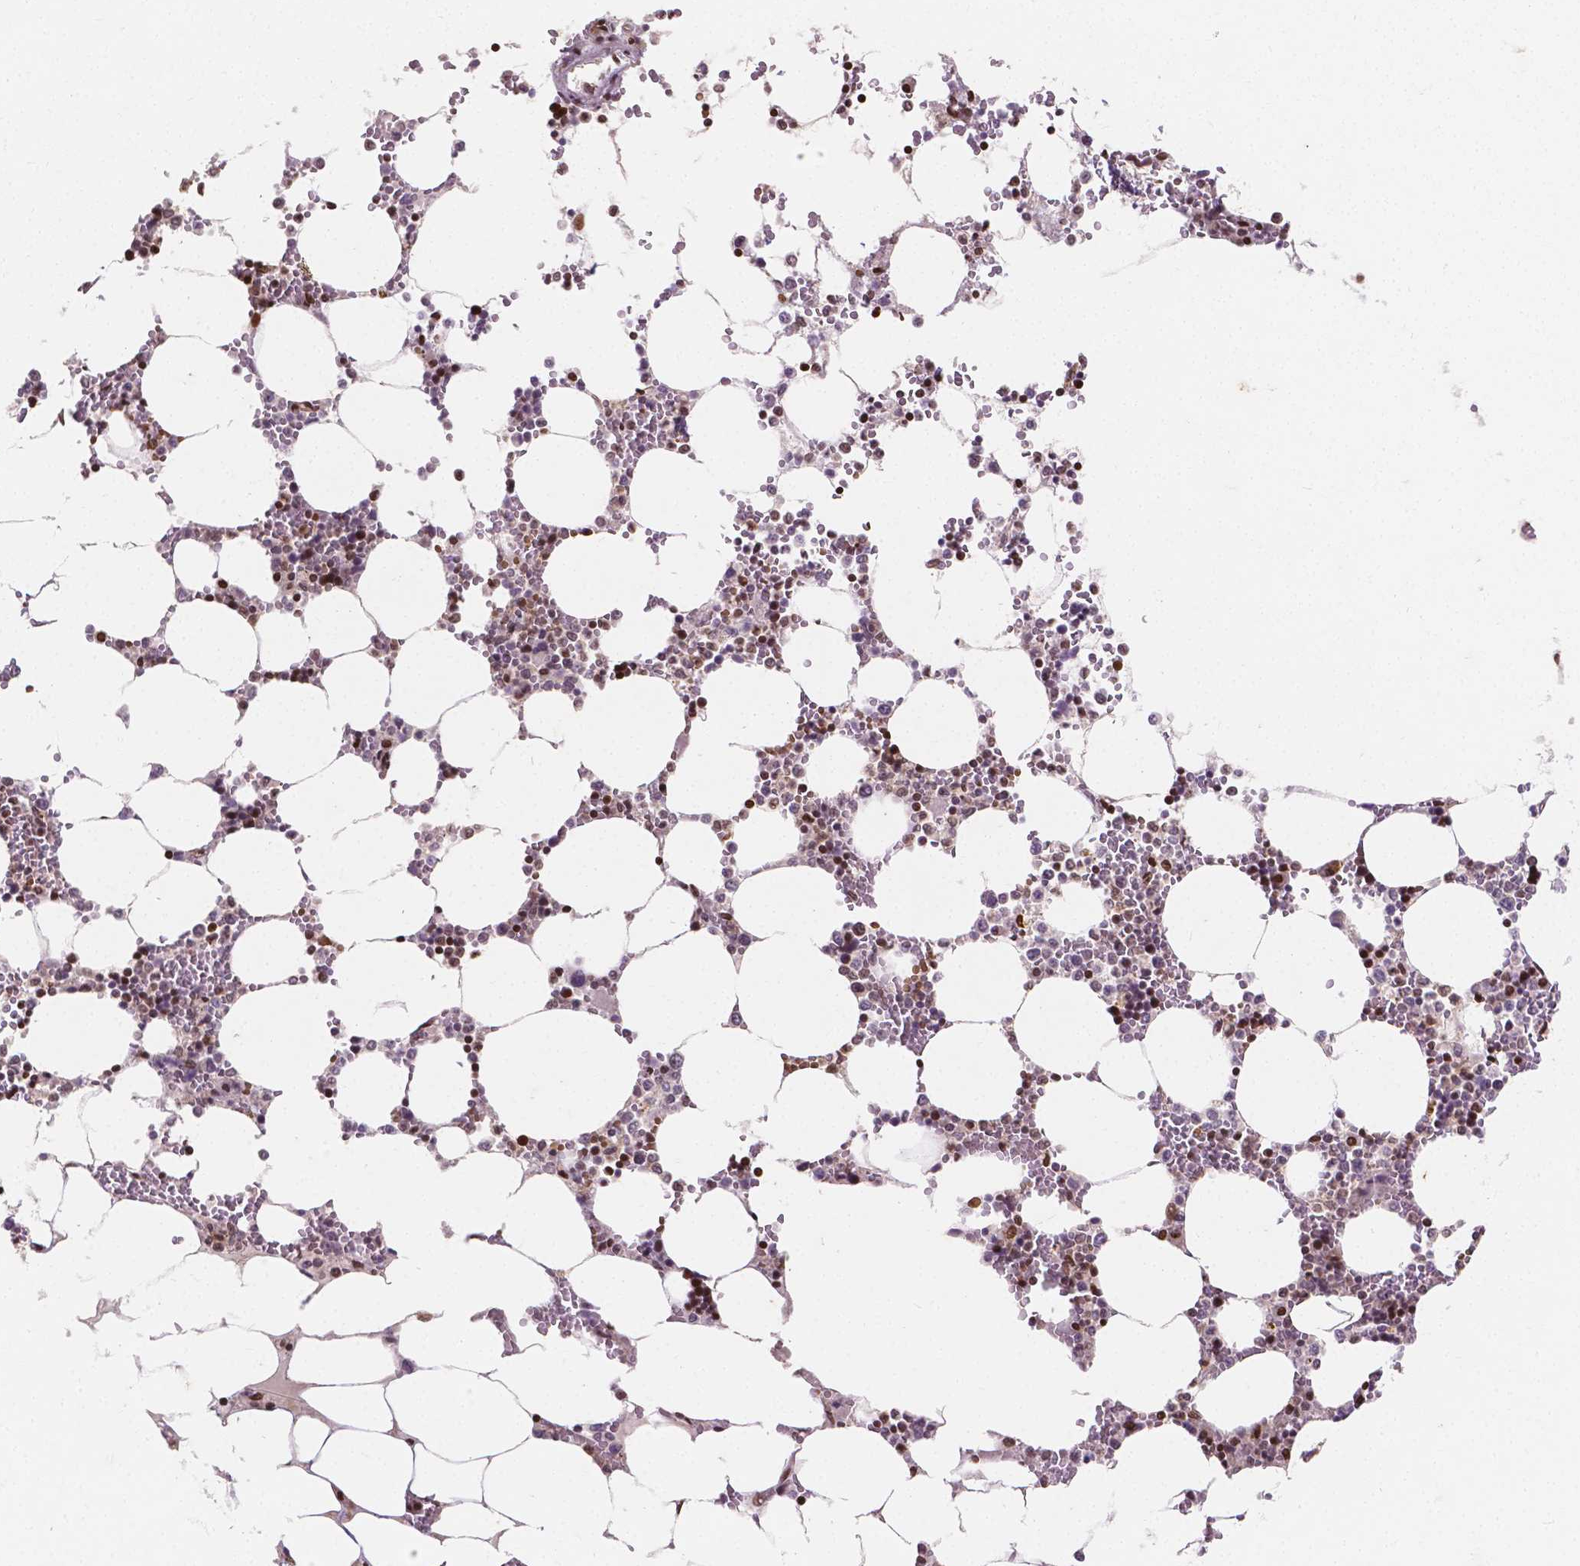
{"staining": {"intensity": "moderate", "quantity": "25%-75%", "location": "nuclear"}, "tissue": "bone marrow", "cell_type": "Hematopoietic cells", "image_type": "normal", "snomed": [{"axis": "morphology", "description": "Normal tissue, NOS"}, {"axis": "topography", "description": "Bone marrow"}], "caption": "Moderate nuclear staining for a protein is seen in about 25%-75% of hematopoietic cells of normal bone marrow using immunohistochemistry.", "gene": "PTPN18", "patient": {"sex": "male", "age": 64}}